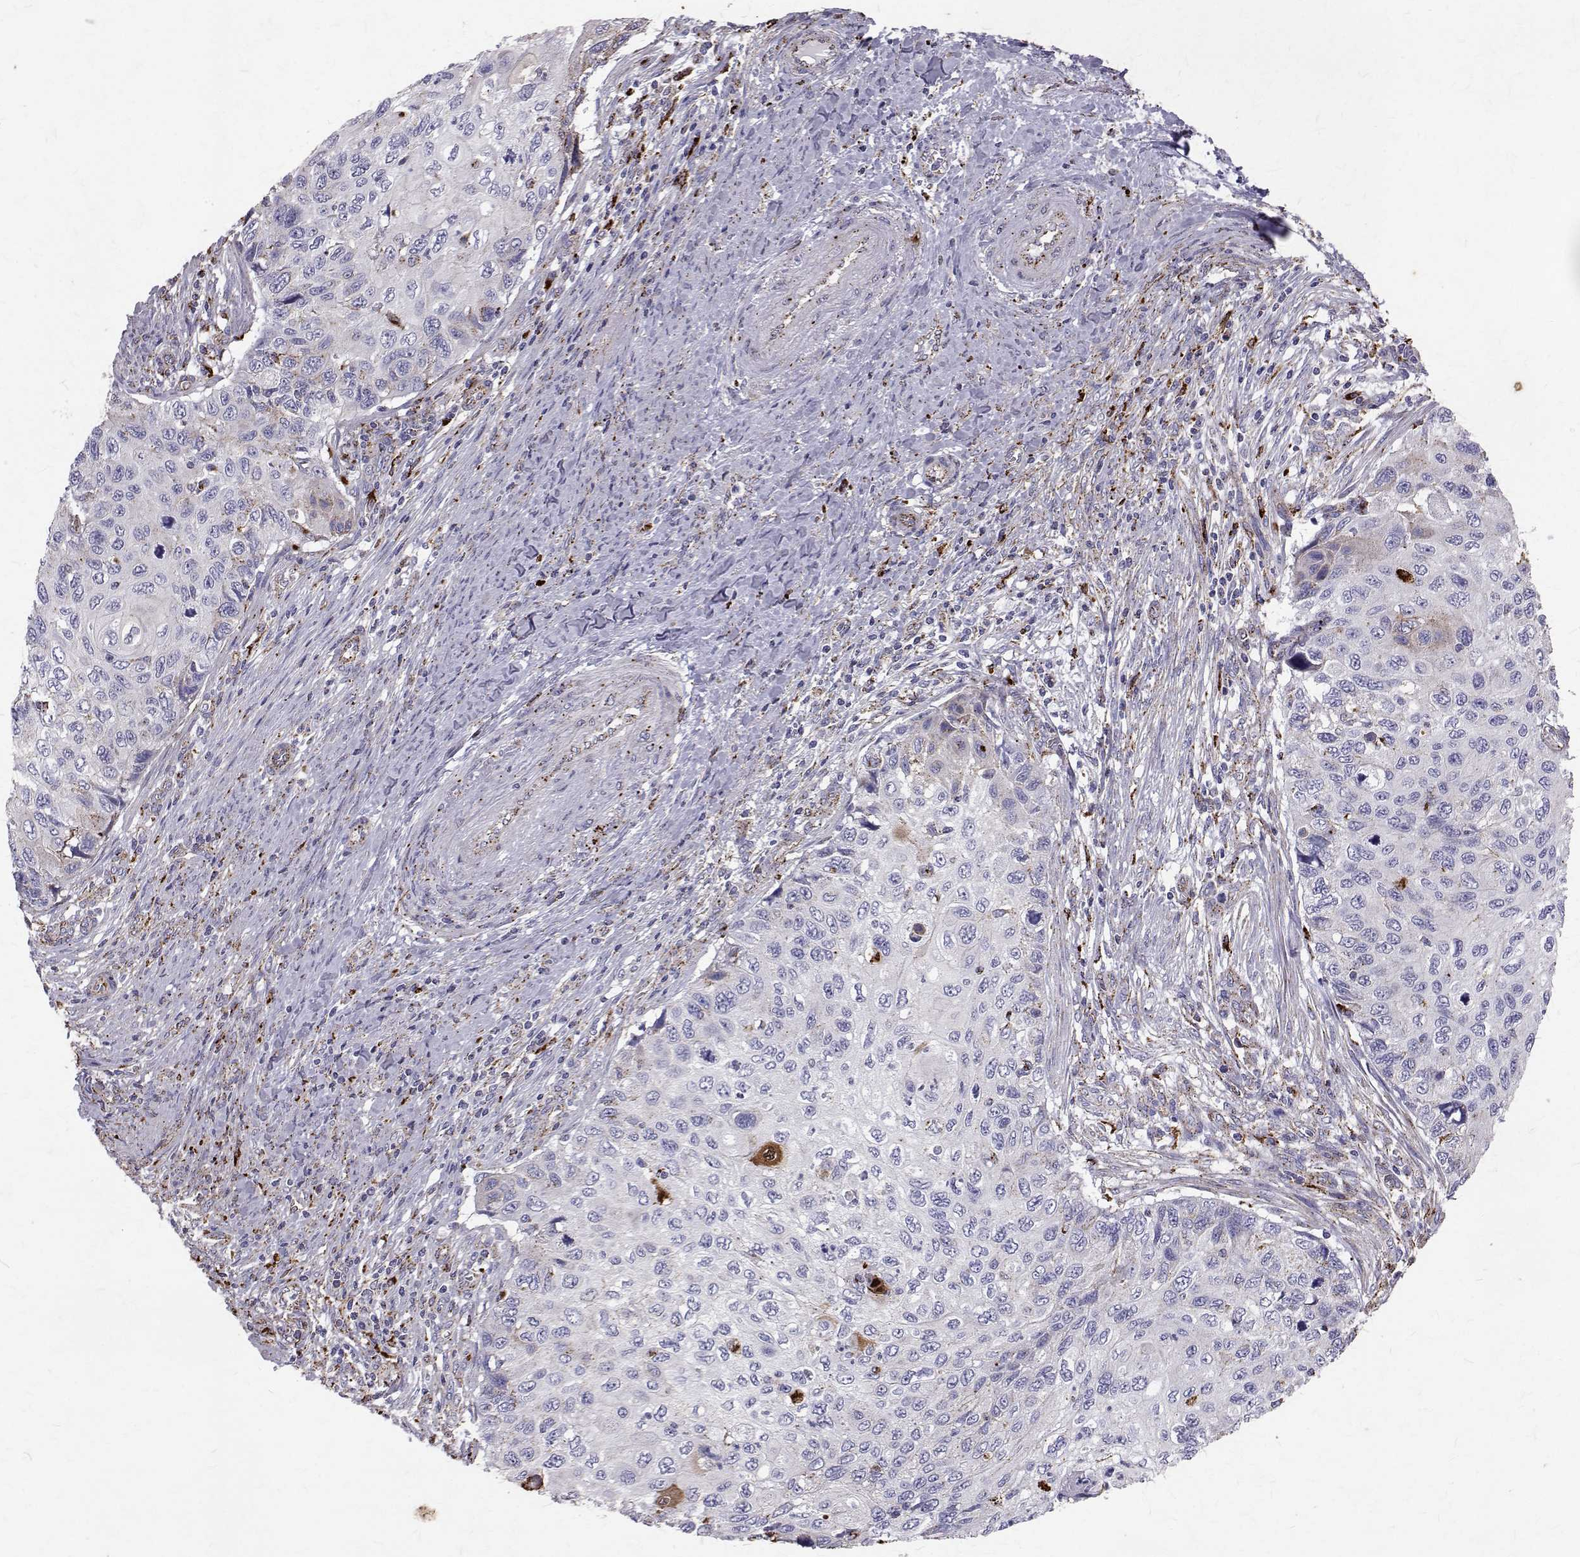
{"staining": {"intensity": "strong", "quantity": "<25%", "location": "cytoplasmic/membranous,nuclear"}, "tissue": "cervical cancer", "cell_type": "Tumor cells", "image_type": "cancer", "snomed": [{"axis": "morphology", "description": "Squamous cell carcinoma, NOS"}, {"axis": "topography", "description": "Cervix"}], "caption": "Immunohistochemistry histopathology image of neoplastic tissue: human squamous cell carcinoma (cervical) stained using IHC exhibits medium levels of strong protein expression localized specifically in the cytoplasmic/membranous and nuclear of tumor cells, appearing as a cytoplasmic/membranous and nuclear brown color.", "gene": "TPP1", "patient": {"sex": "female", "age": 70}}